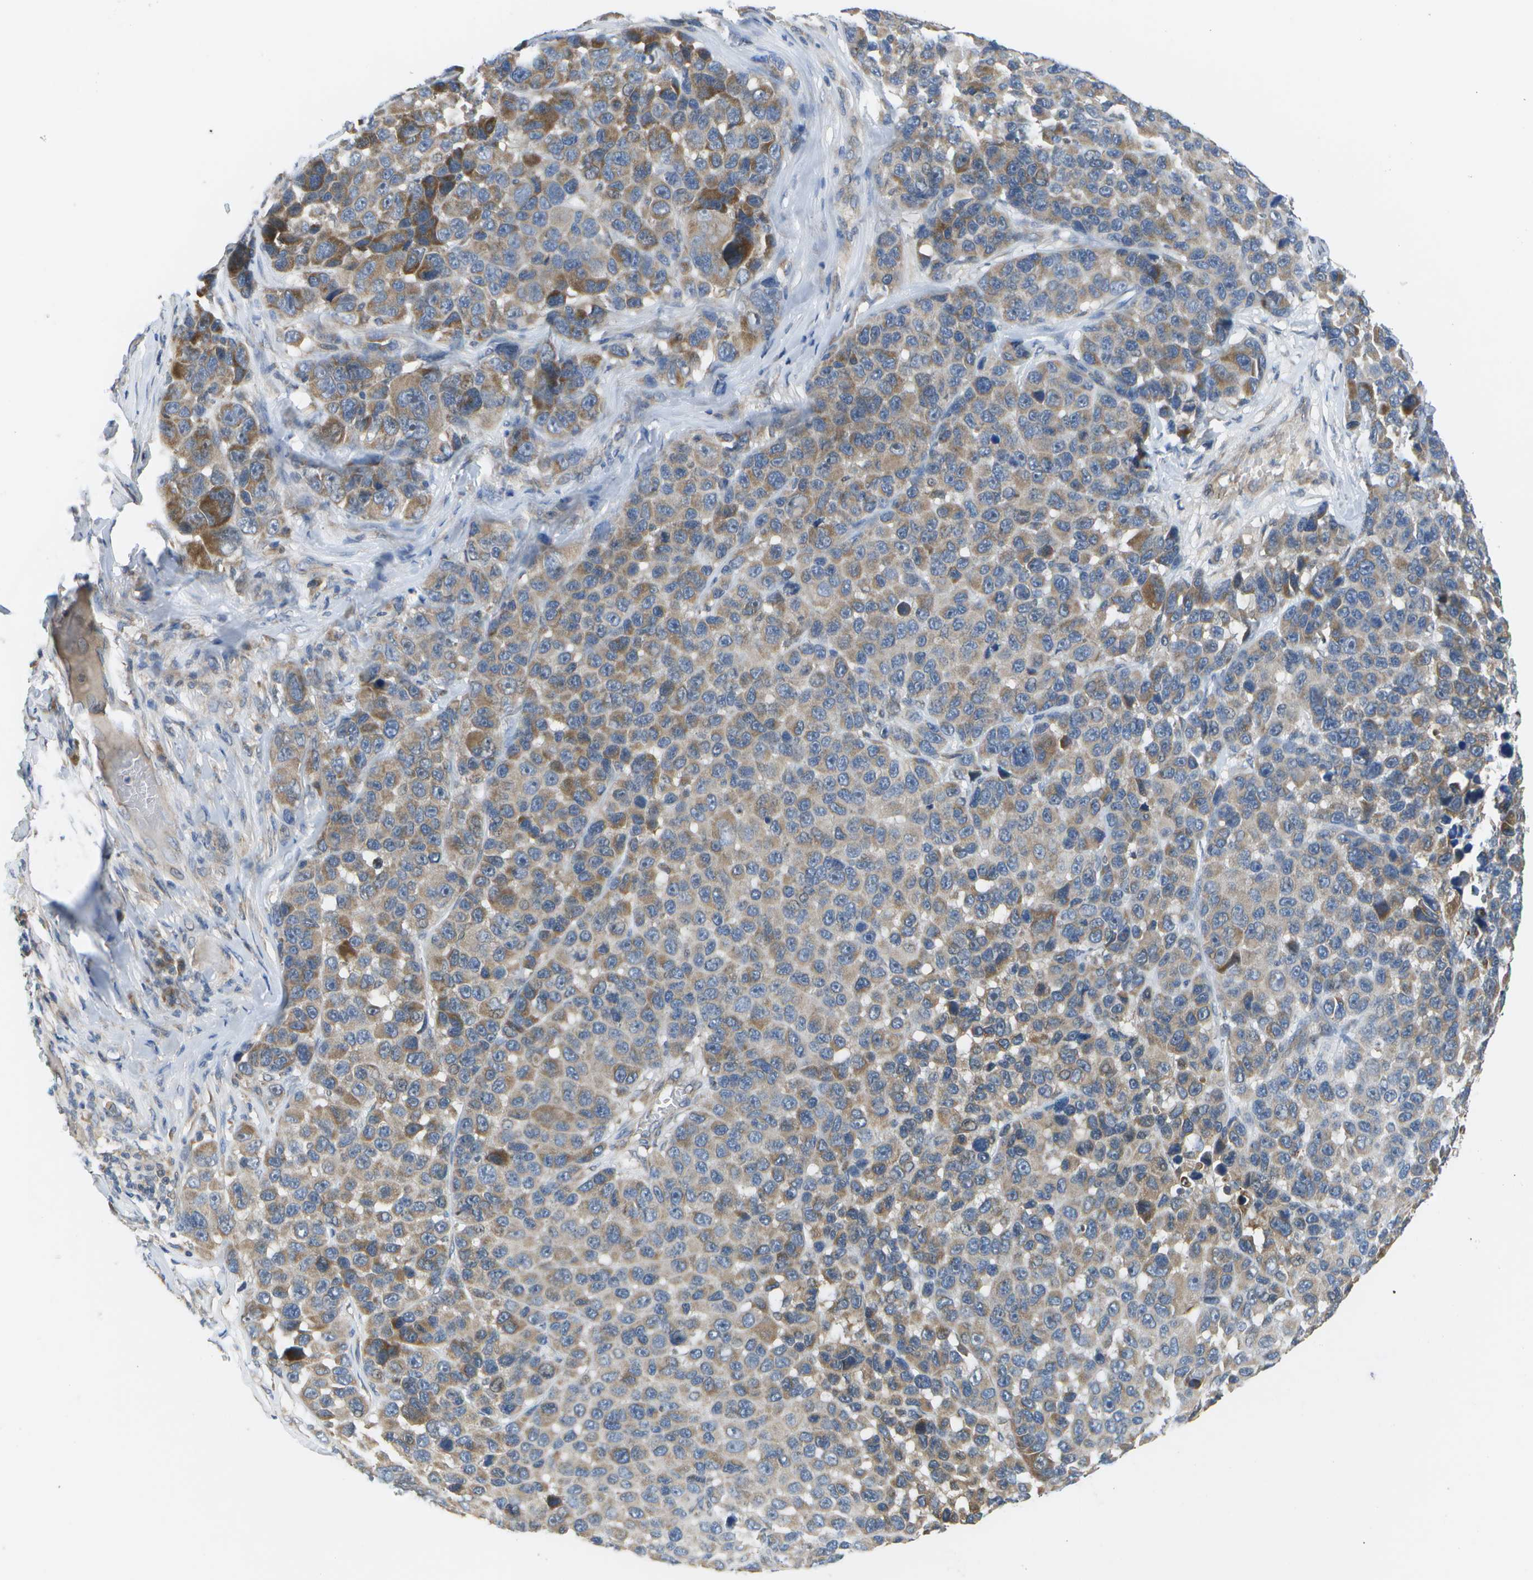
{"staining": {"intensity": "weak", "quantity": ">75%", "location": "cytoplasmic/membranous"}, "tissue": "melanoma", "cell_type": "Tumor cells", "image_type": "cancer", "snomed": [{"axis": "morphology", "description": "Malignant melanoma, NOS"}, {"axis": "topography", "description": "Skin"}], "caption": "Melanoma stained with IHC reveals weak cytoplasmic/membranous expression in approximately >75% of tumor cells. The staining is performed using DAB brown chromogen to label protein expression. The nuclei are counter-stained blue using hematoxylin.", "gene": "HADHA", "patient": {"sex": "male", "age": 53}}